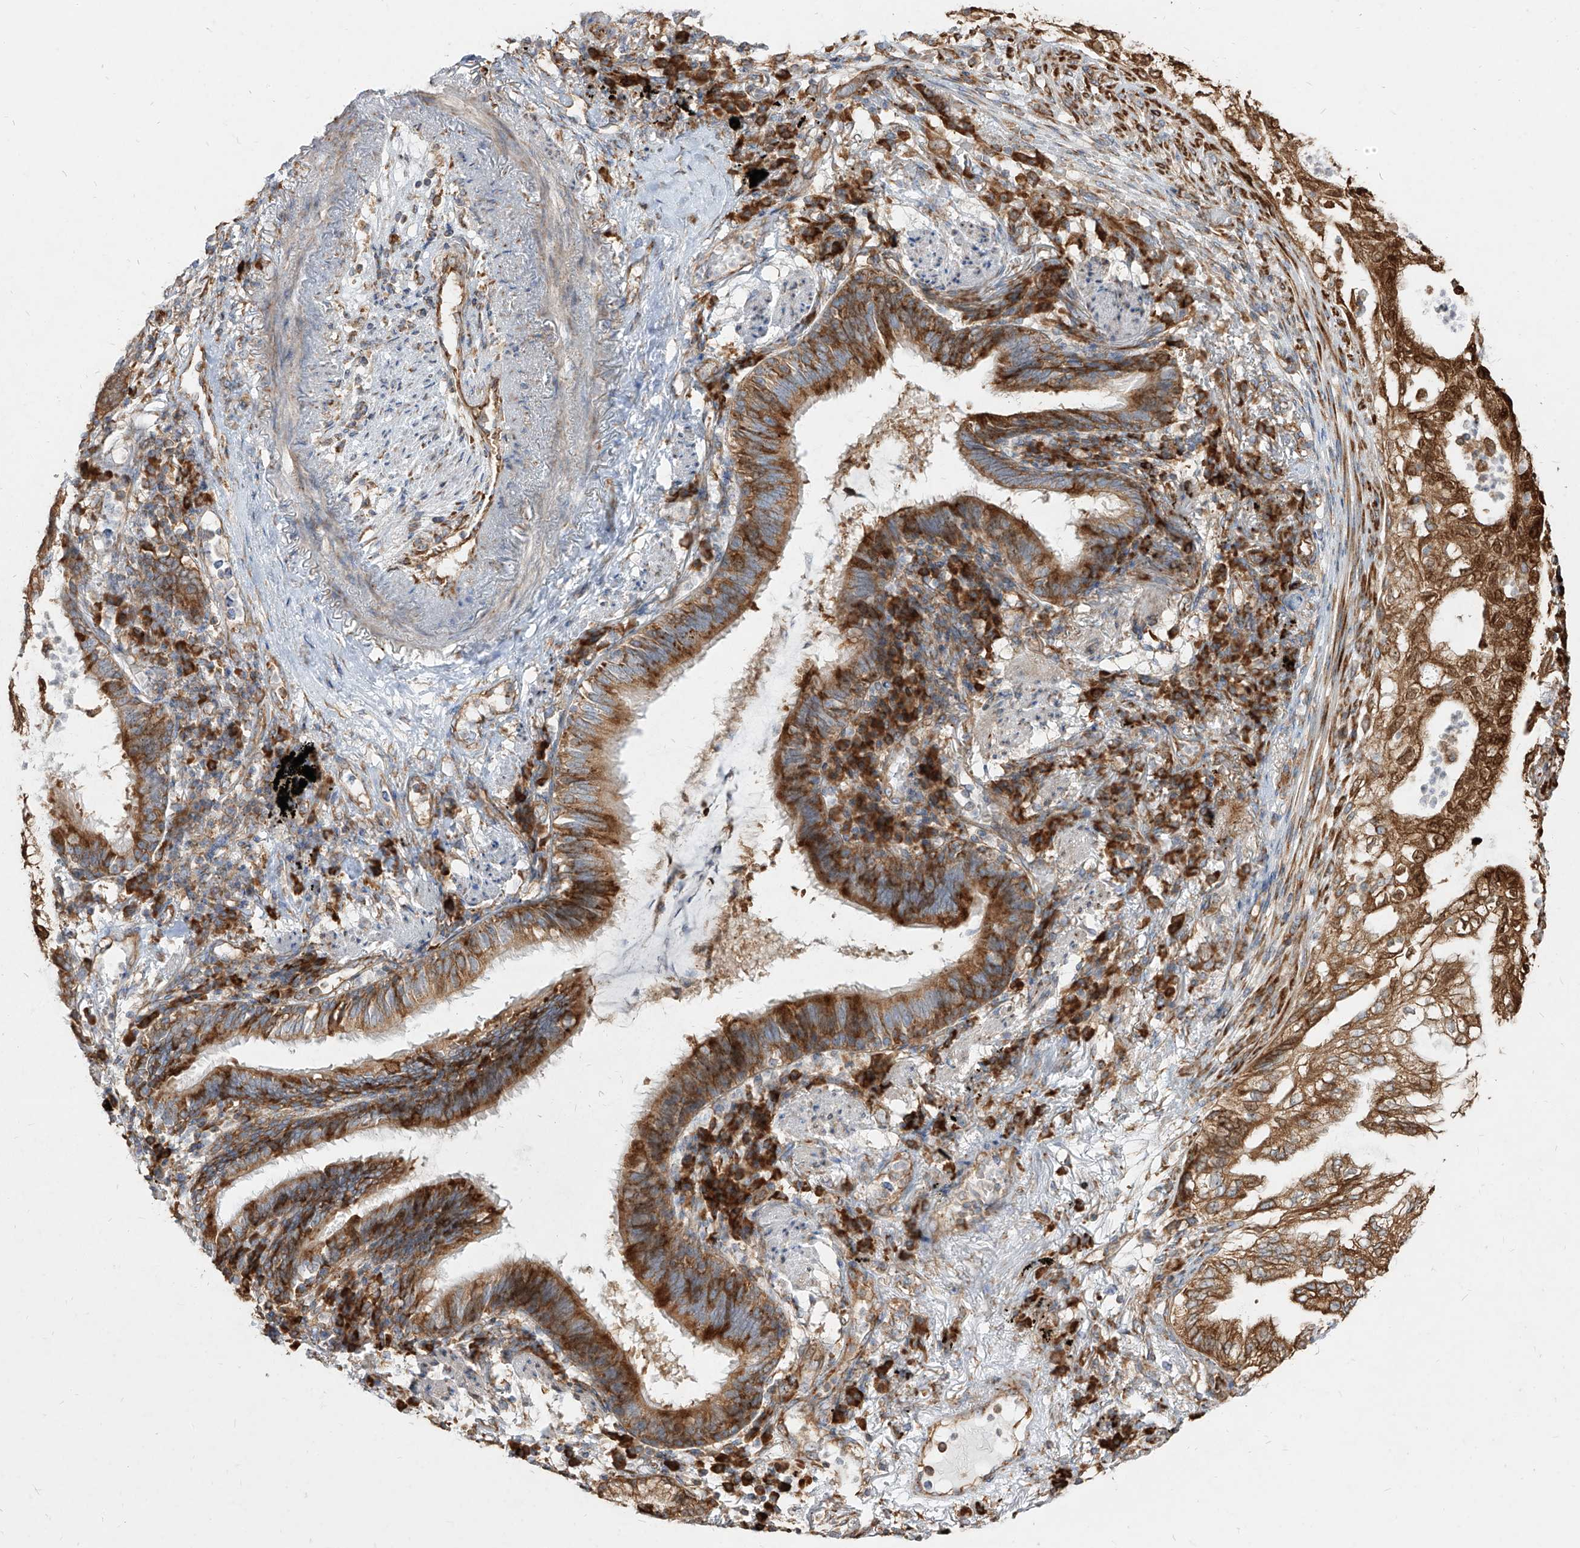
{"staining": {"intensity": "moderate", "quantity": ">75%", "location": "cytoplasmic/membranous,nuclear"}, "tissue": "lung cancer", "cell_type": "Tumor cells", "image_type": "cancer", "snomed": [{"axis": "morphology", "description": "Adenocarcinoma, NOS"}, {"axis": "topography", "description": "Lung"}], "caption": "A brown stain highlights moderate cytoplasmic/membranous and nuclear expression of a protein in lung cancer (adenocarcinoma) tumor cells.", "gene": "RPS25", "patient": {"sex": "female", "age": 70}}